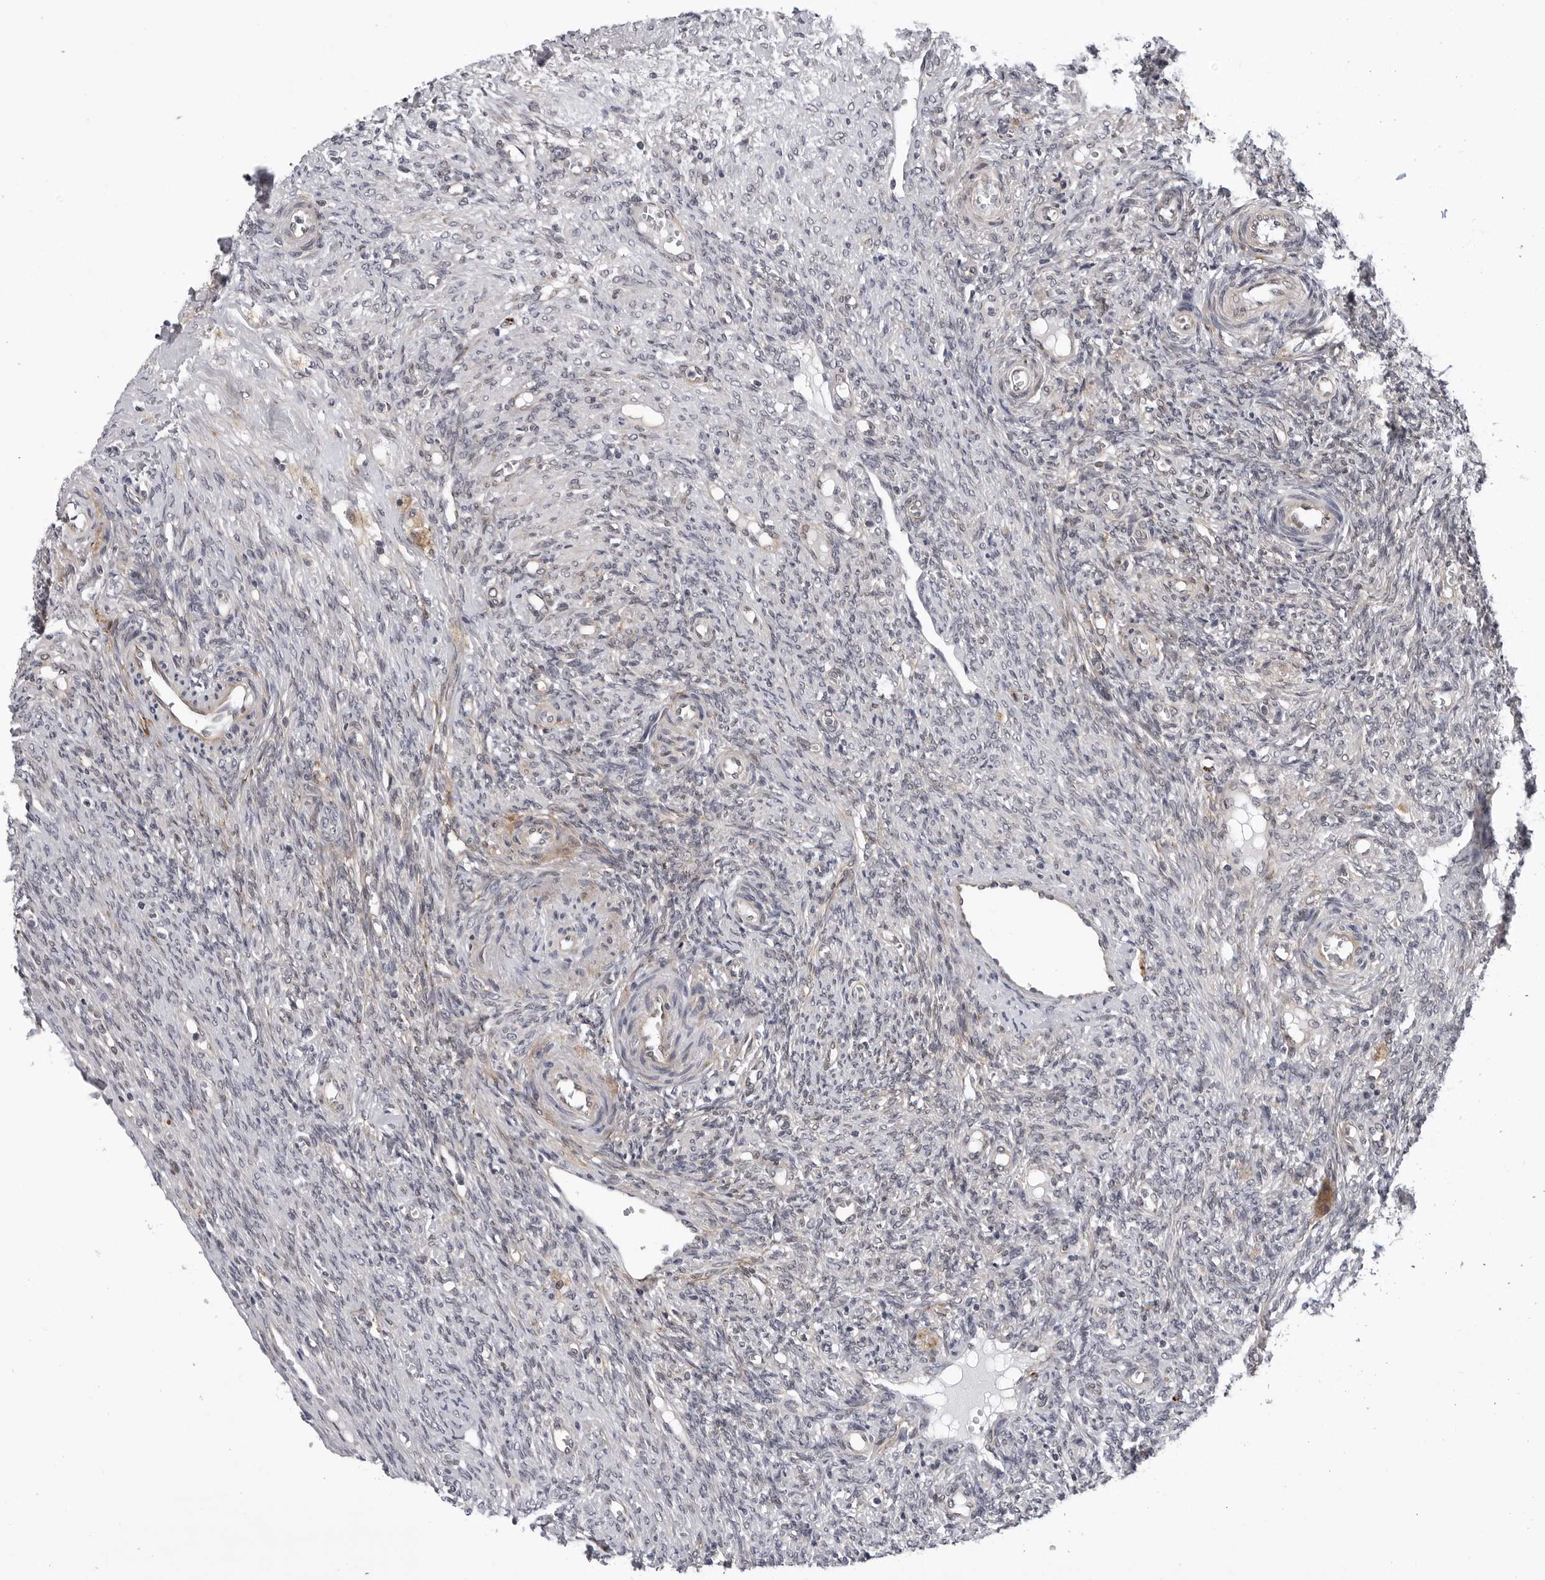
{"staining": {"intensity": "negative", "quantity": "none", "location": "none"}, "tissue": "ovary", "cell_type": "Ovarian stroma cells", "image_type": "normal", "snomed": [{"axis": "morphology", "description": "Normal tissue, NOS"}, {"axis": "topography", "description": "Ovary"}], "caption": "Image shows no protein expression in ovarian stroma cells of normal ovary.", "gene": "KIAA1614", "patient": {"sex": "female", "age": 41}}